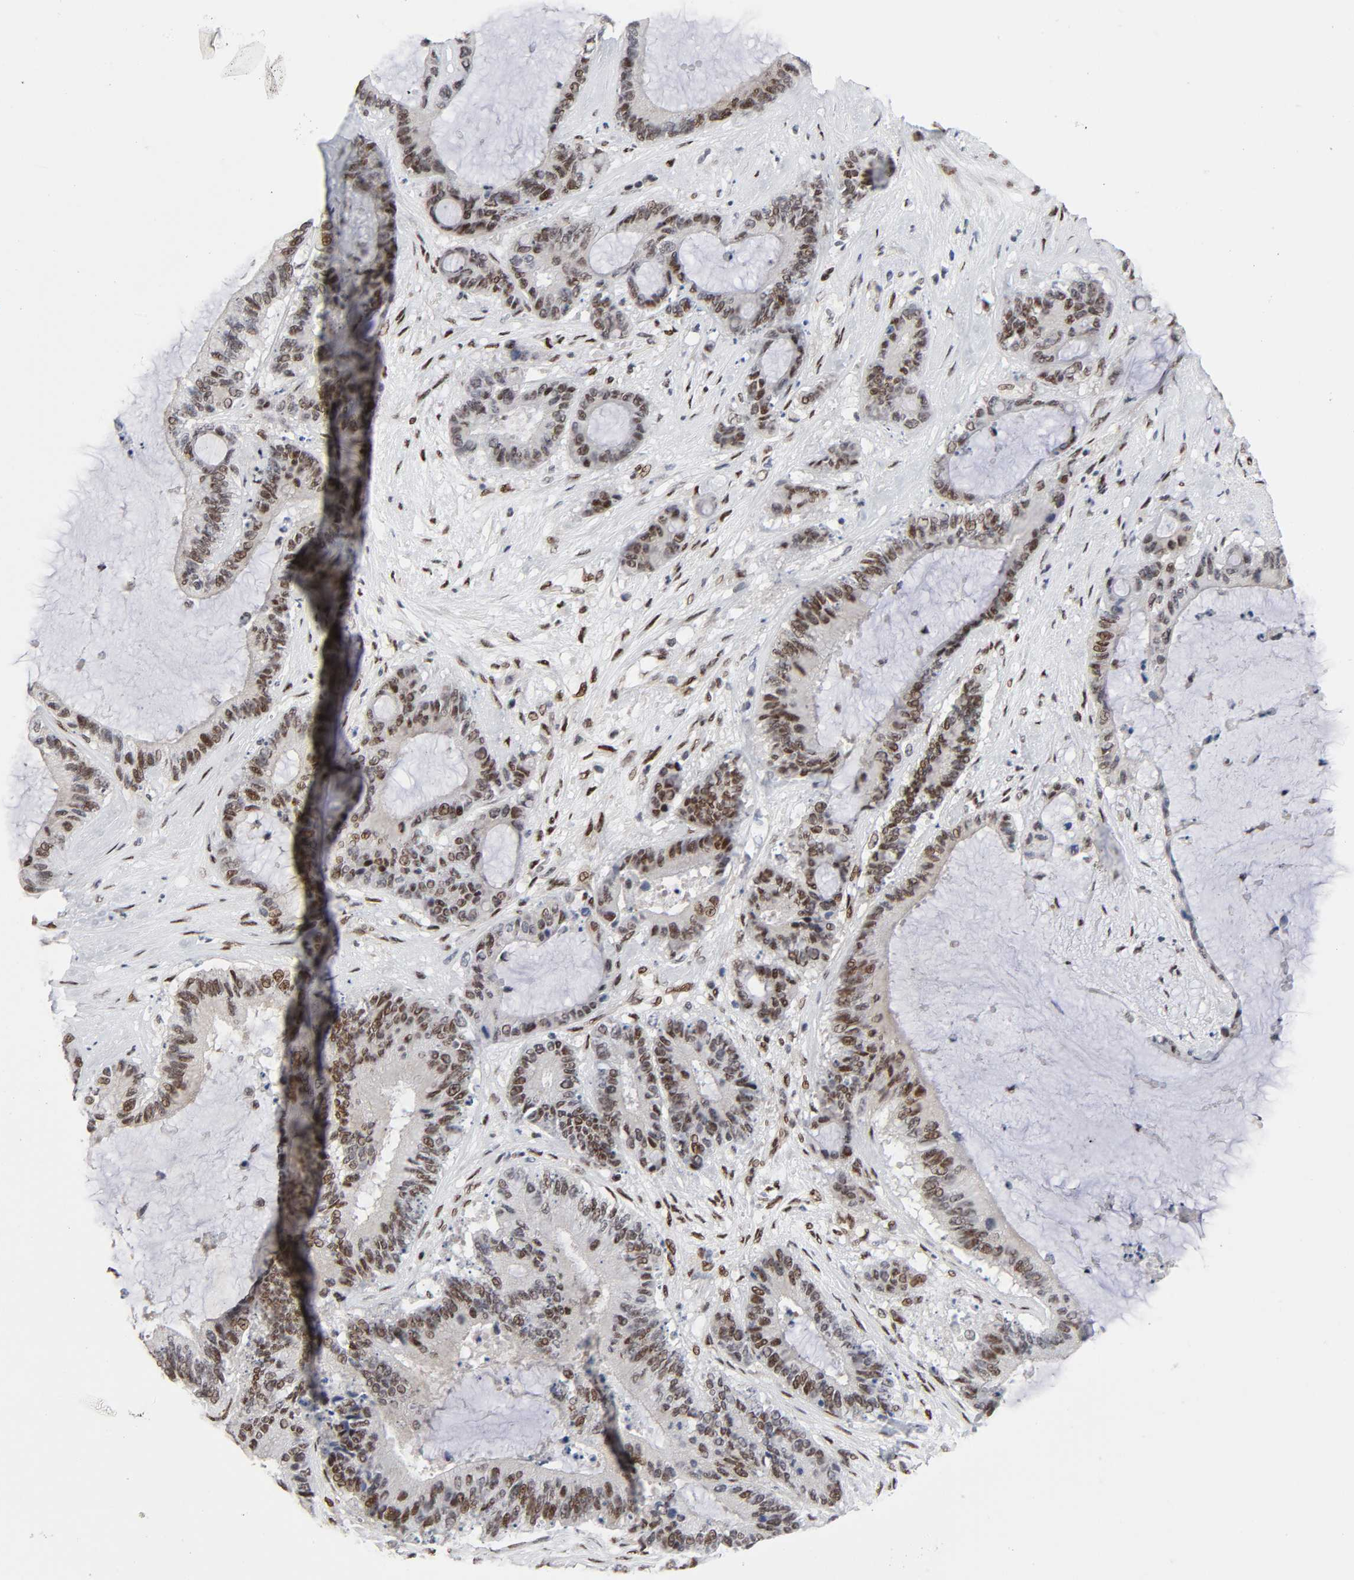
{"staining": {"intensity": "moderate", "quantity": ">75%", "location": "nuclear"}, "tissue": "liver cancer", "cell_type": "Tumor cells", "image_type": "cancer", "snomed": [{"axis": "morphology", "description": "Cholangiocarcinoma"}, {"axis": "topography", "description": "Liver"}], "caption": "Immunohistochemistry micrograph of liver cancer (cholangiocarcinoma) stained for a protein (brown), which reveals medium levels of moderate nuclear expression in about >75% of tumor cells.", "gene": "STK38", "patient": {"sex": "female", "age": 73}}